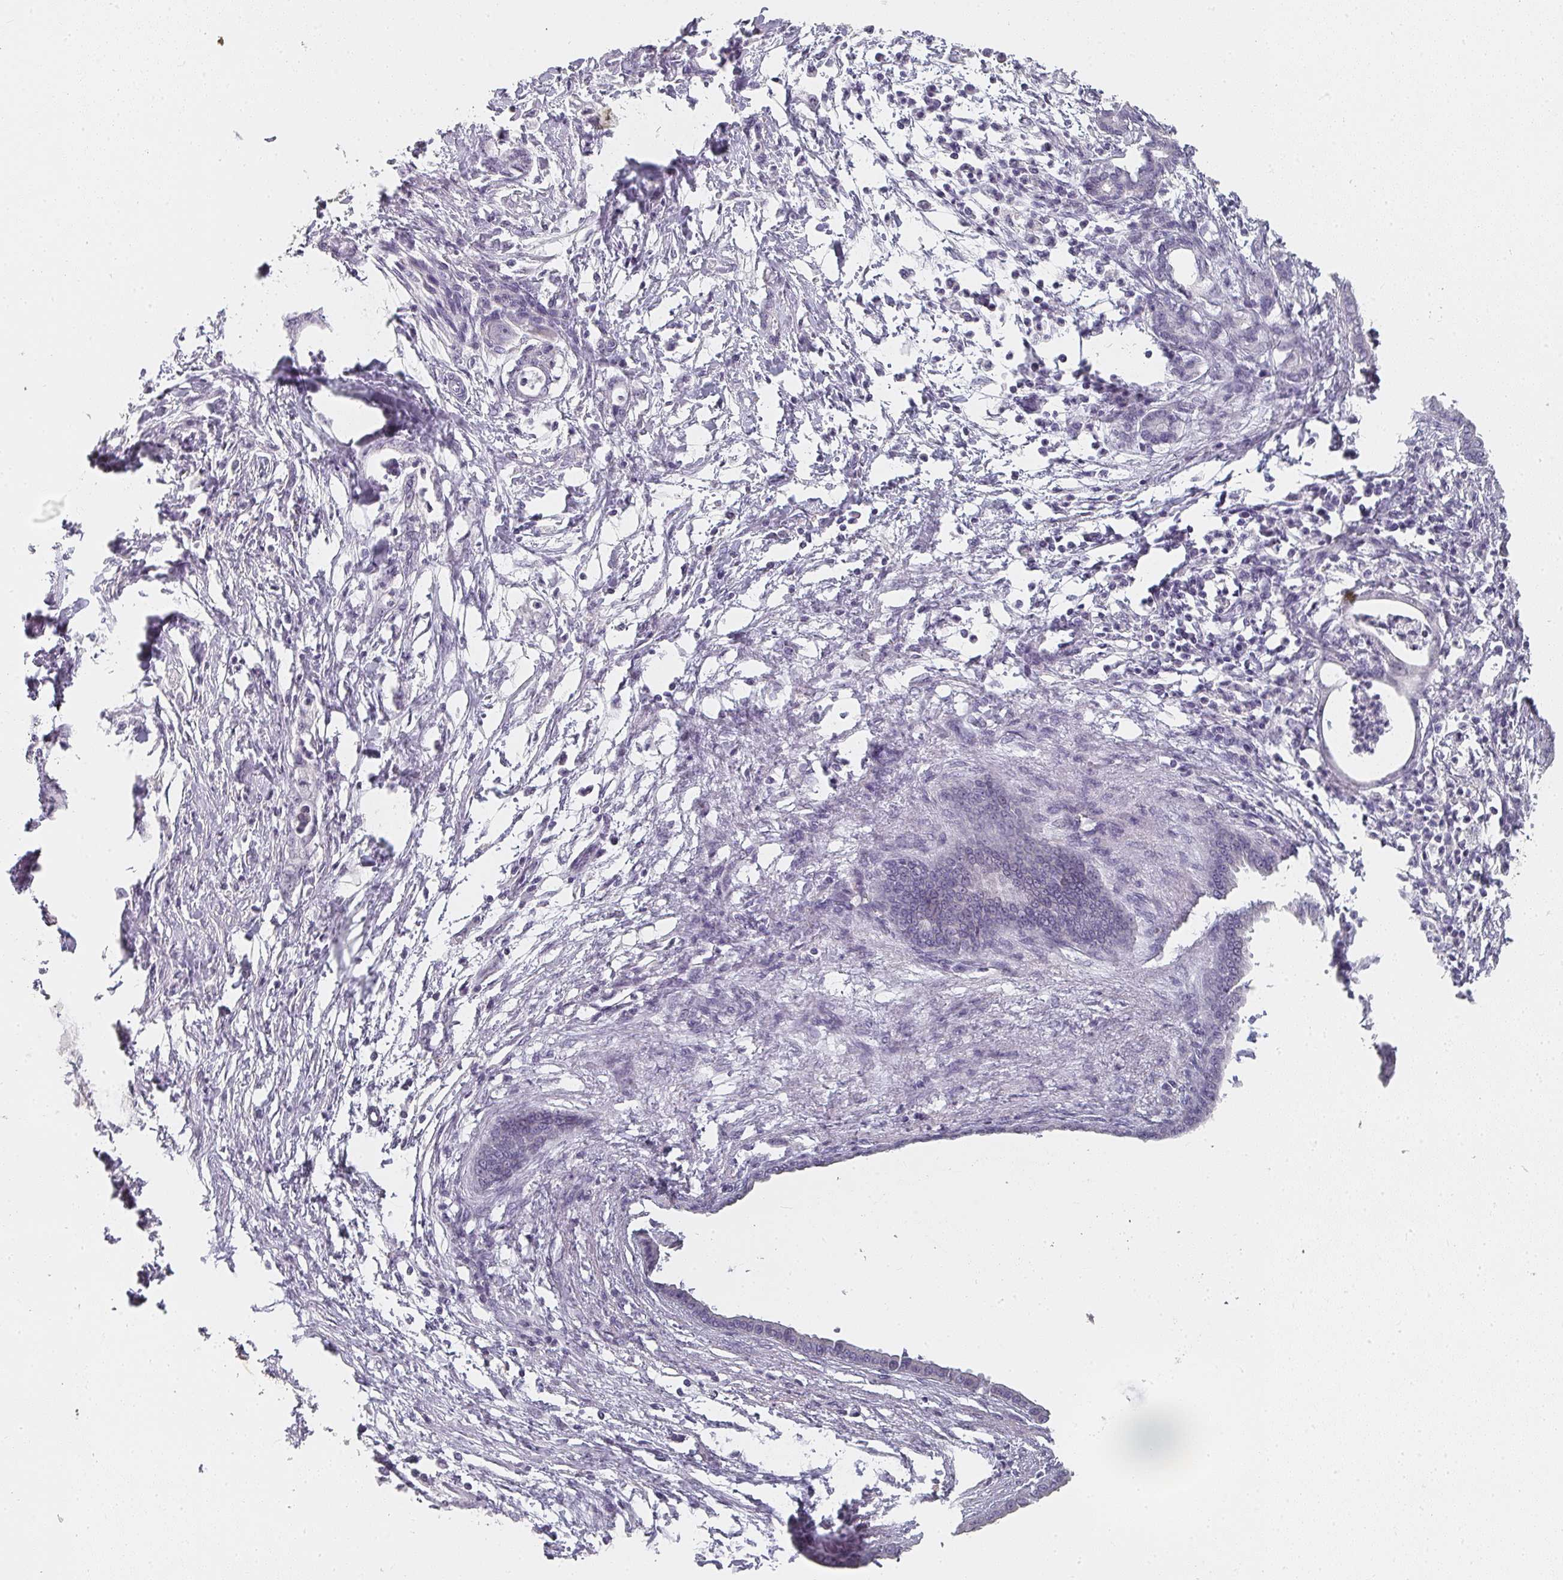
{"staining": {"intensity": "negative", "quantity": "none", "location": "none"}, "tissue": "pancreatic cancer", "cell_type": "Tumor cells", "image_type": "cancer", "snomed": [{"axis": "morphology", "description": "Adenocarcinoma, NOS"}, {"axis": "topography", "description": "Pancreas"}], "caption": "Micrograph shows no protein staining in tumor cells of pancreatic cancer tissue.", "gene": "SHISA2", "patient": {"sex": "female", "age": 55}}